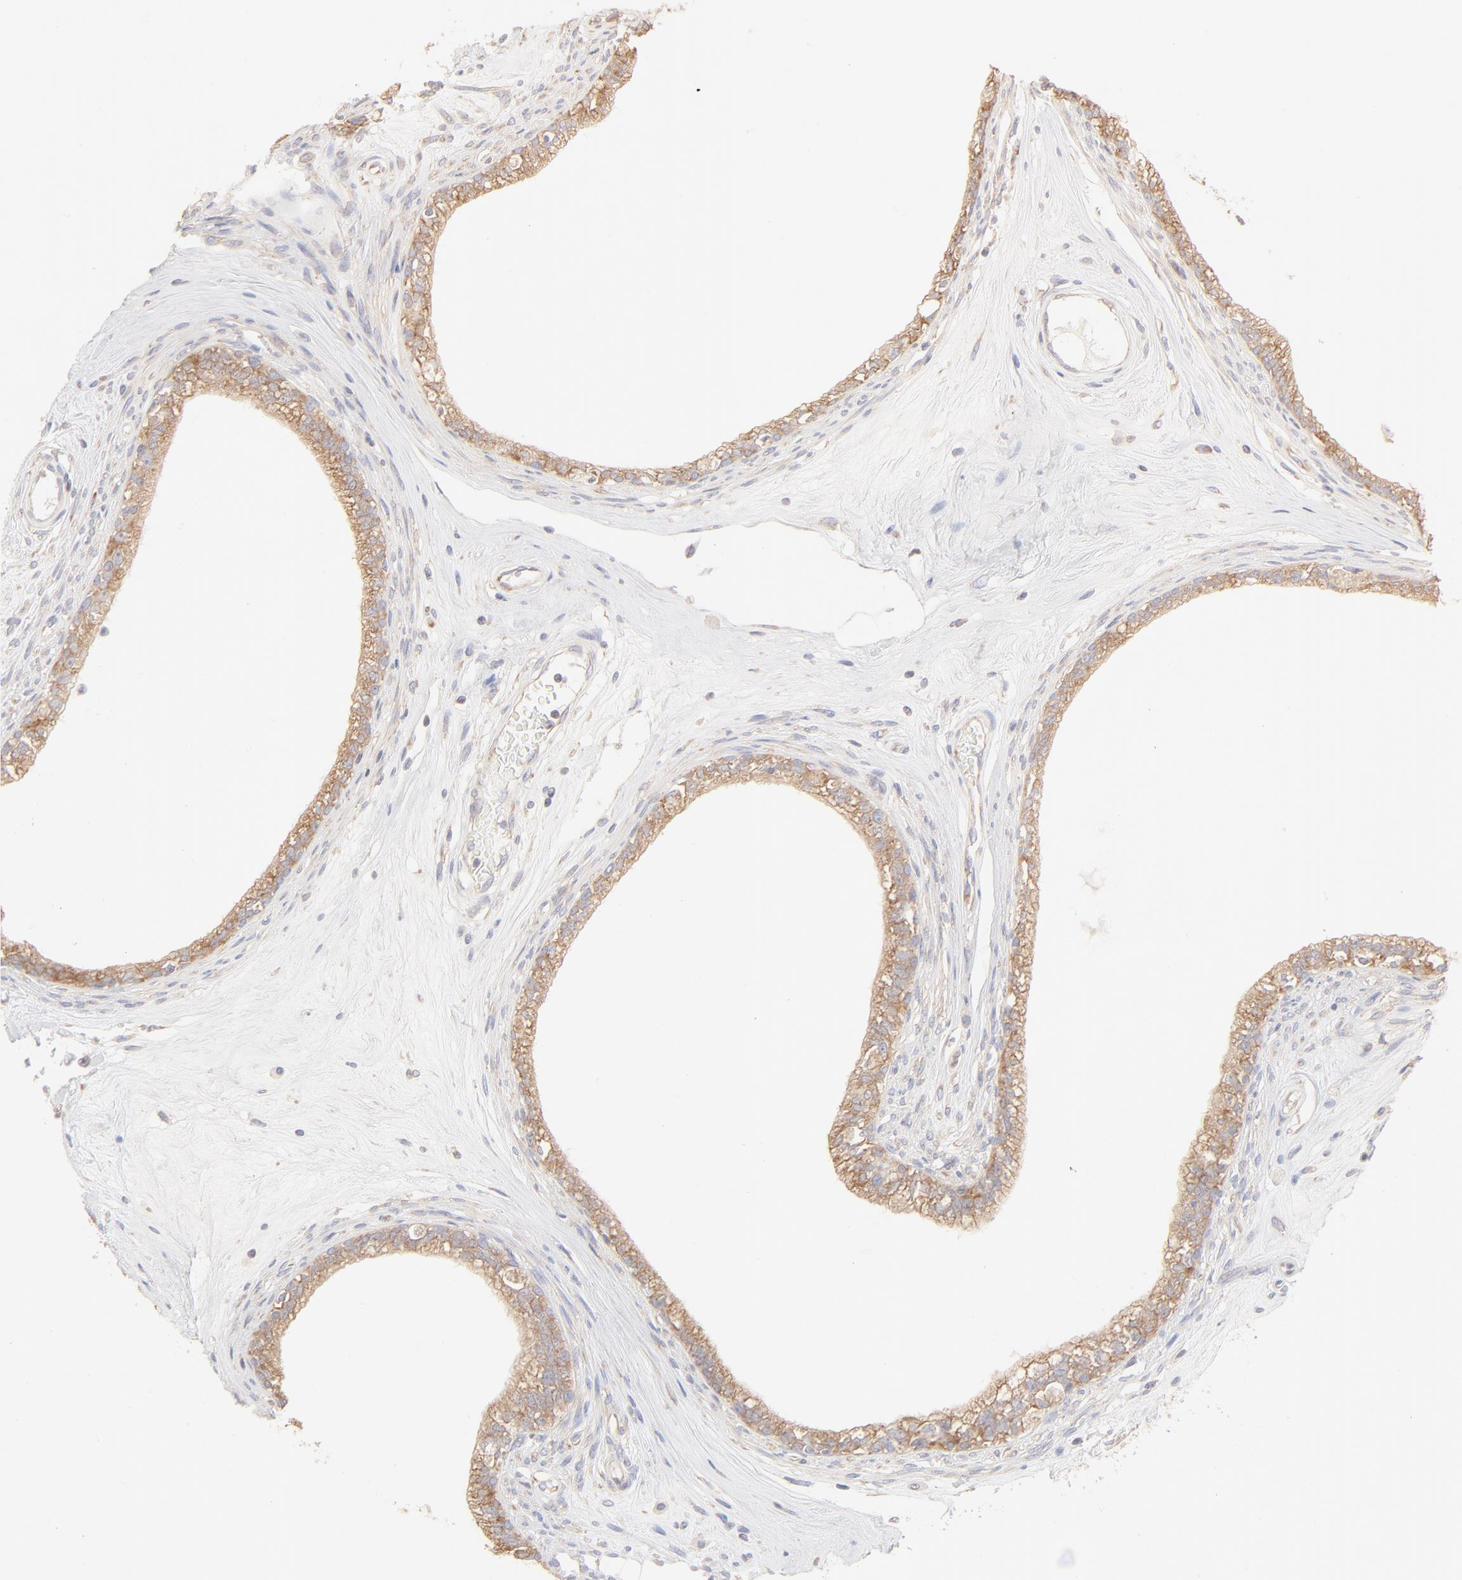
{"staining": {"intensity": "moderate", "quantity": ">75%", "location": "cytoplasmic/membranous"}, "tissue": "epididymis", "cell_type": "Glandular cells", "image_type": "normal", "snomed": [{"axis": "morphology", "description": "Normal tissue, NOS"}, {"axis": "morphology", "description": "Inflammation, NOS"}, {"axis": "topography", "description": "Epididymis"}], "caption": "Immunohistochemical staining of unremarkable human epididymis demonstrates medium levels of moderate cytoplasmic/membranous expression in about >75% of glandular cells. Nuclei are stained in blue.", "gene": "RPS21", "patient": {"sex": "male", "age": 84}}